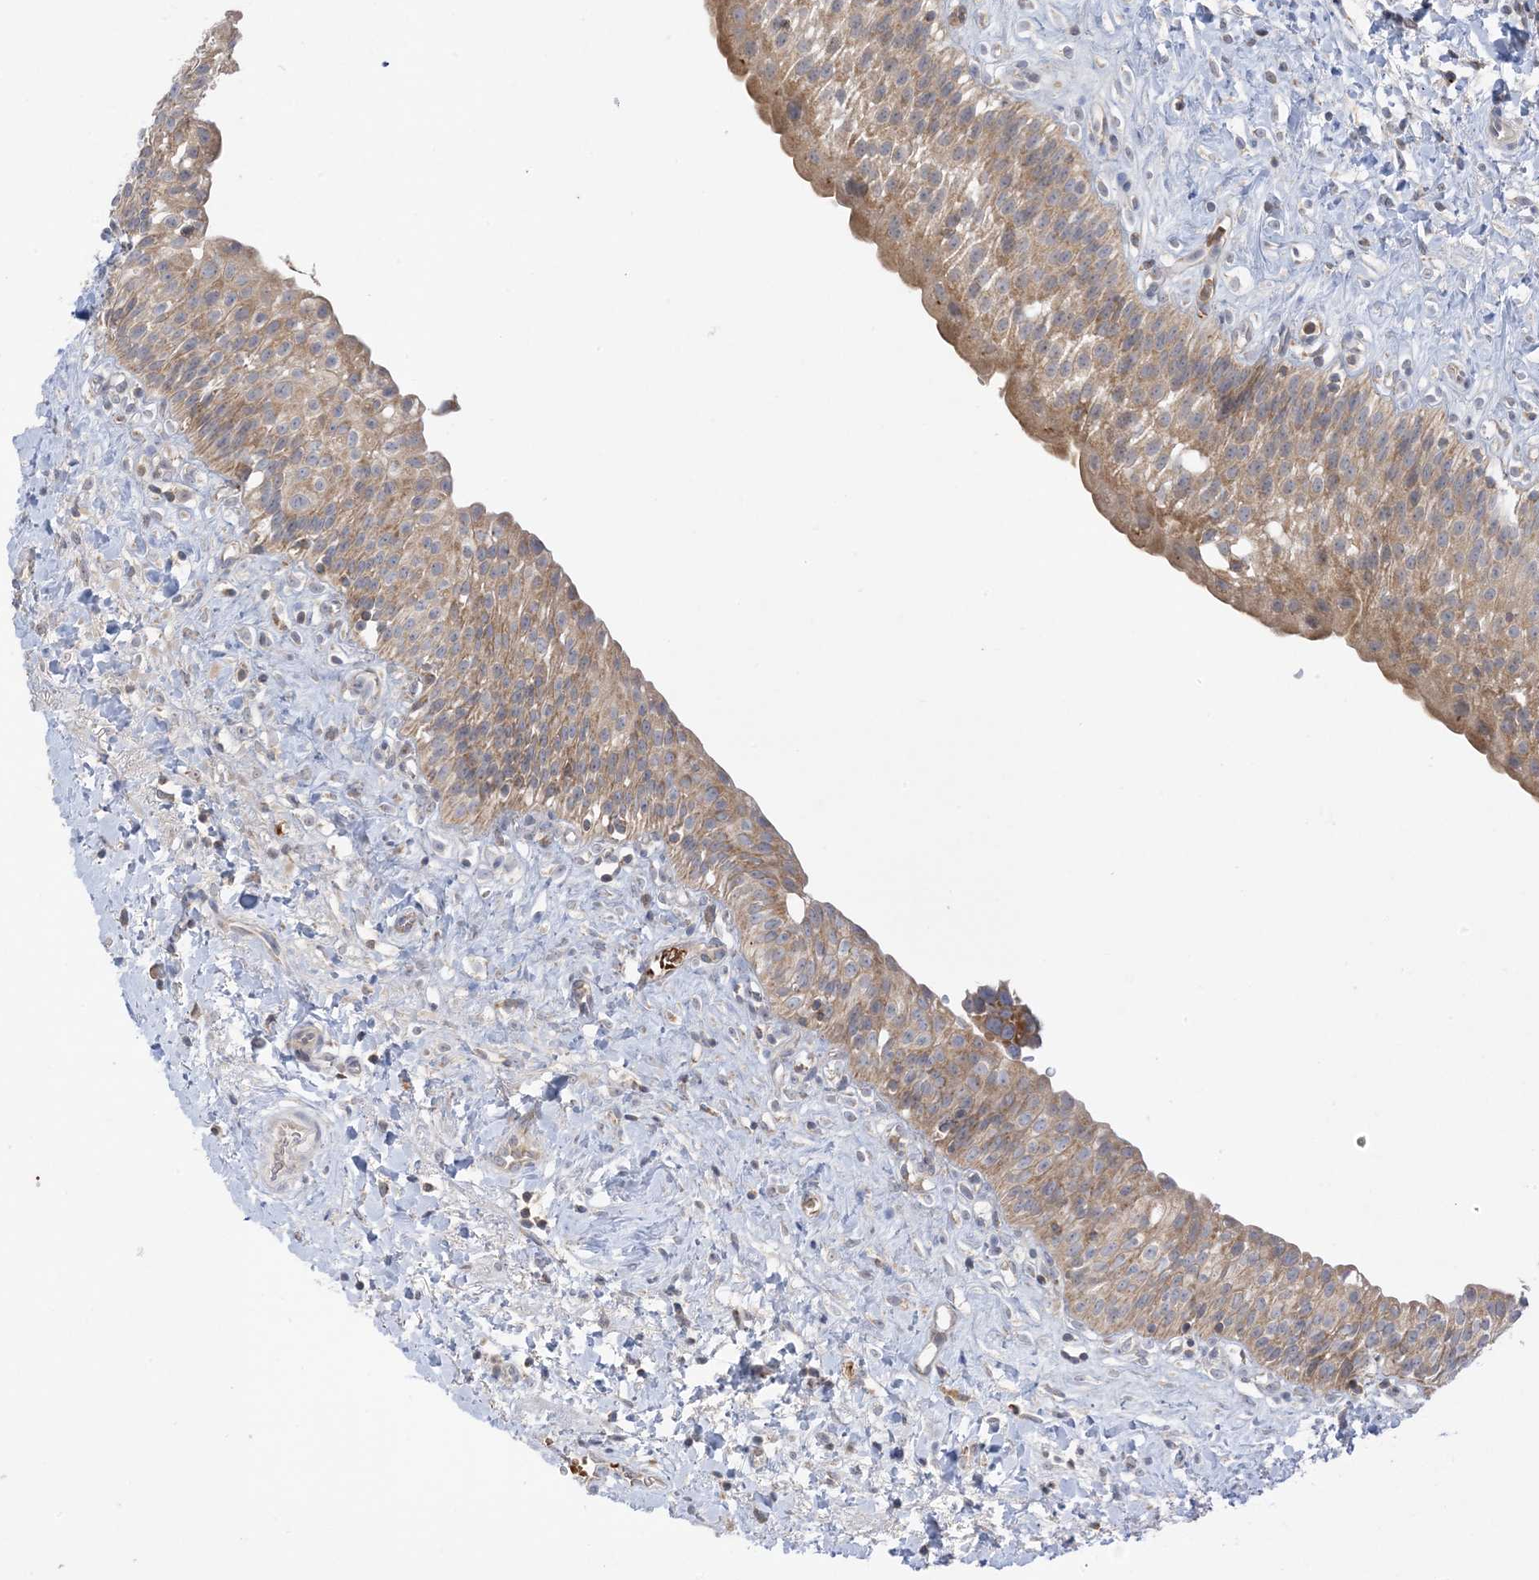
{"staining": {"intensity": "moderate", "quantity": ">75%", "location": "cytoplasmic/membranous"}, "tissue": "urinary bladder", "cell_type": "Urothelial cells", "image_type": "normal", "snomed": [{"axis": "morphology", "description": "Normal tissue, NOS"}, {"axis": "topography", "description": "Urinary bladder"}], "caption": "Urinary bladder stained with immunohistochemistry (IHC) exhibits moderate cytoplasmic/membranous expression in approximately >75% of urothelial cells.", "gene": "NPPC", "patient": {"sex": "male", "age": 51}}